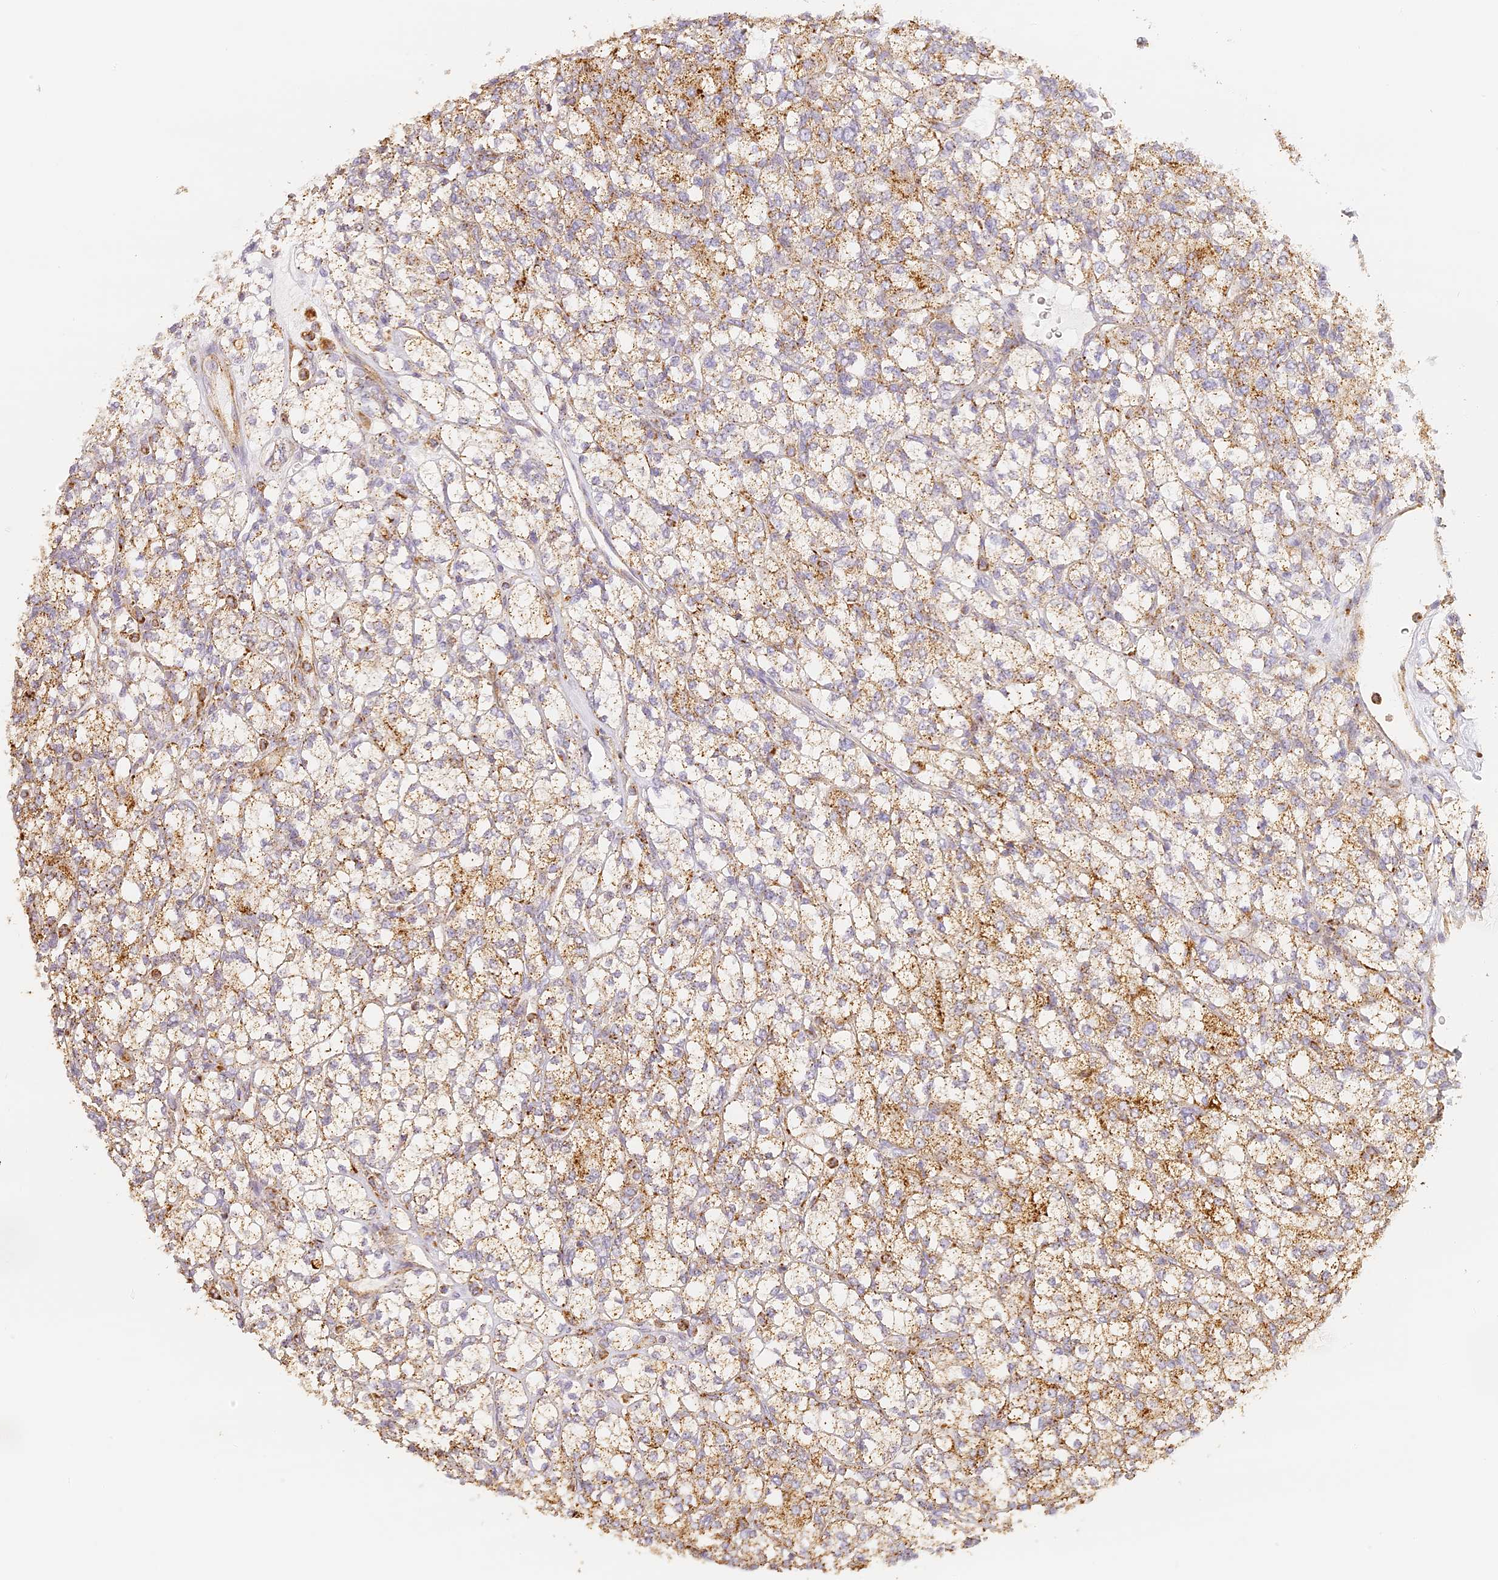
{"staining": {"intensity": "moderate", "quantity": ">75%", "location": "cytoplasmic/membranous"}, "tissue": "renal cancer", "cell_type": "Tumor cells", "image_type": "cancer", "snomed": [{"axis": "morphology", "description": "Adenocarcinoma, NOS"}, {"axis": "topography", "description": "Kidney"}], "caption": "A high-resolution histopathology image shows immunohistochemistry staining of renal cancer, which displays moderate cytoplasmic/membranous staining in about >75% of tumor cells.", "gene": "LAMP2", "patient": {"sex": "male", "age": 77}}